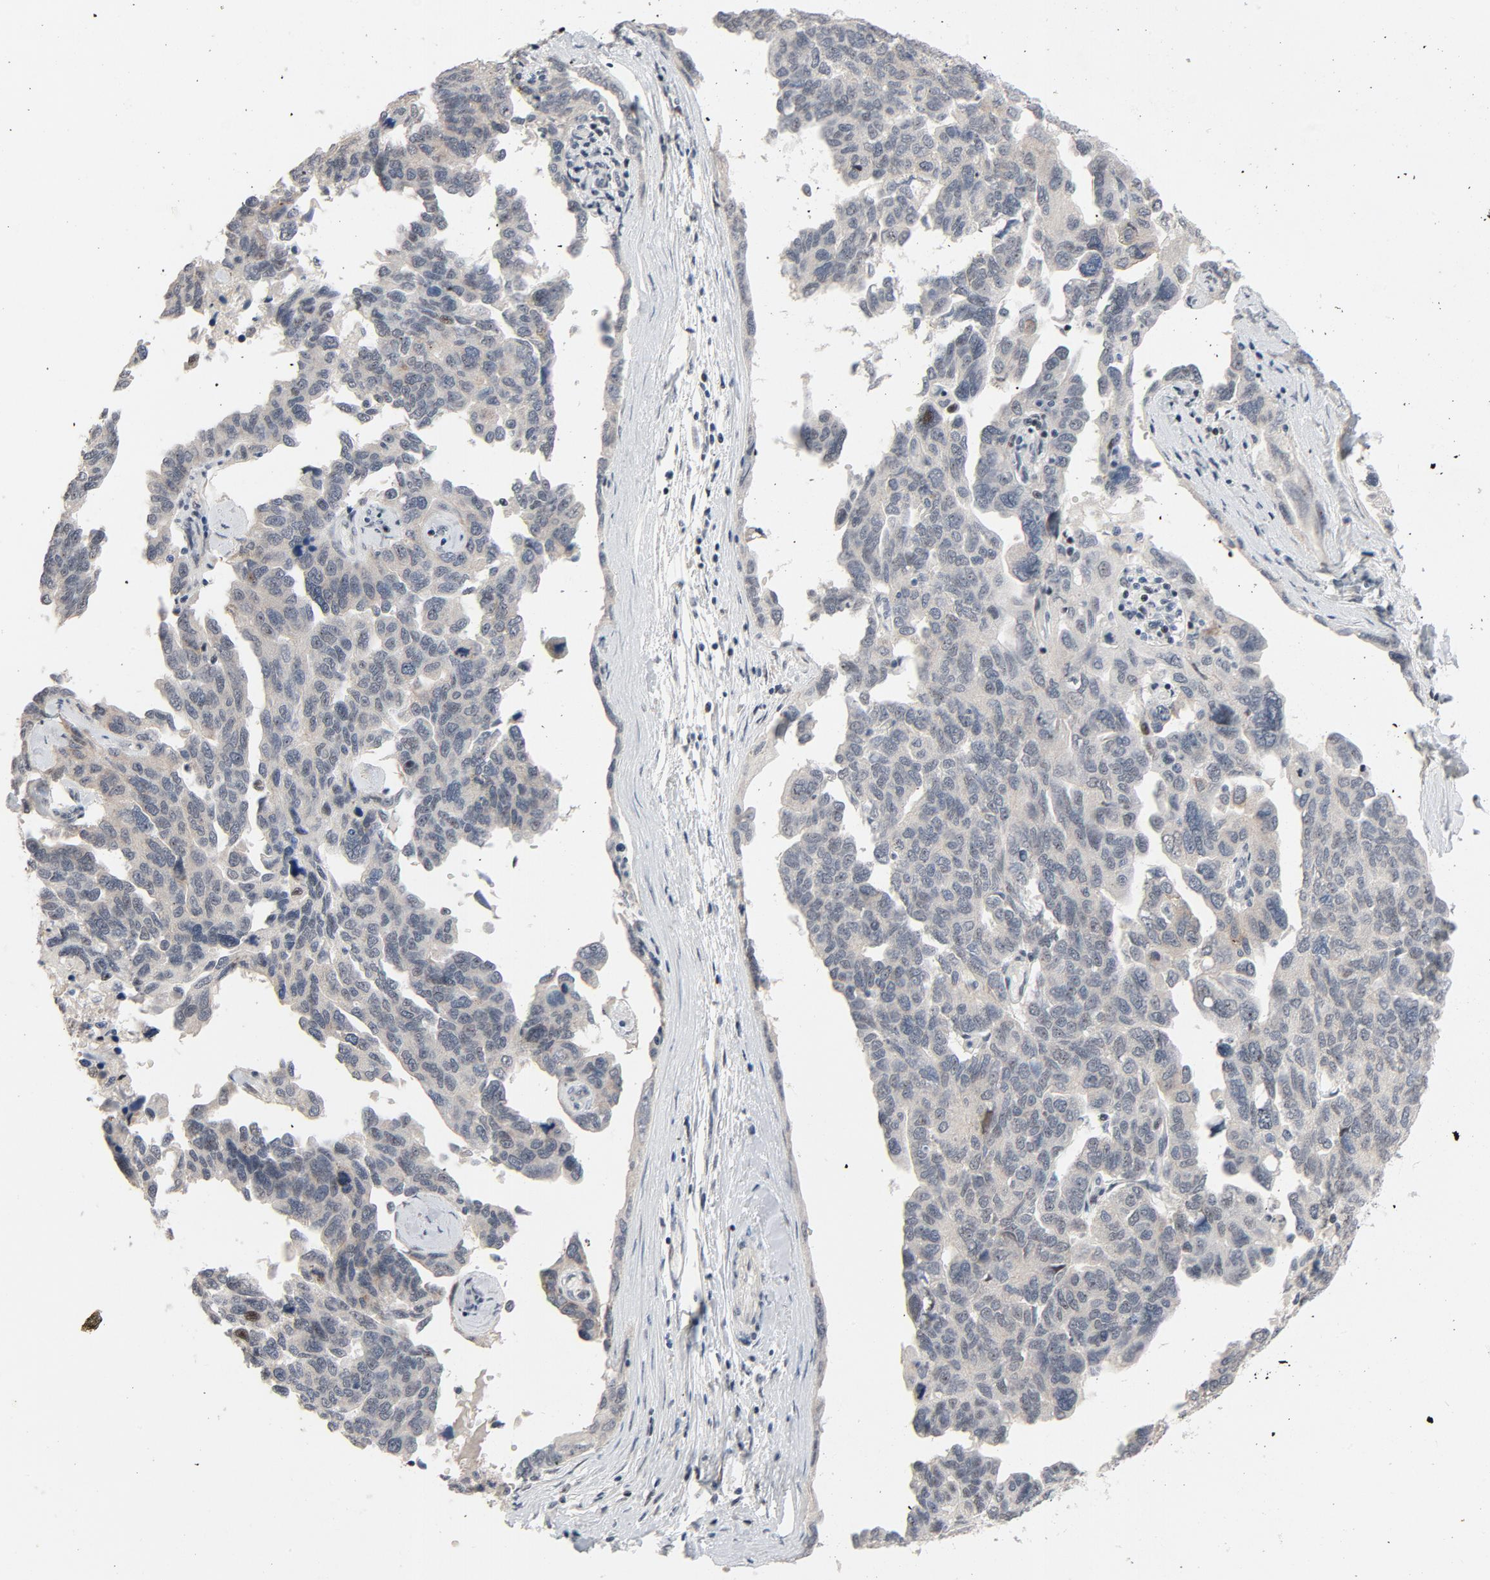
{"staining": {"intensity": "negative", "quantity": "none", "location": "none"}, "tissue": "ovarian cancer", "cell_type": "Tumor cells", "image_type": "cancer", "snomed": [{"axis": "morphology", "description": "Cystadenocarcinoma, serous, NOS"}, {"axis": "topography", "description": "Ovary"}], "caption": "The micrograph displays no staining of tumor cells in ovarian serous cystadenocarcinoma.", "gene": "FSCB", "patient": {"sex": "female", "age": 64}}